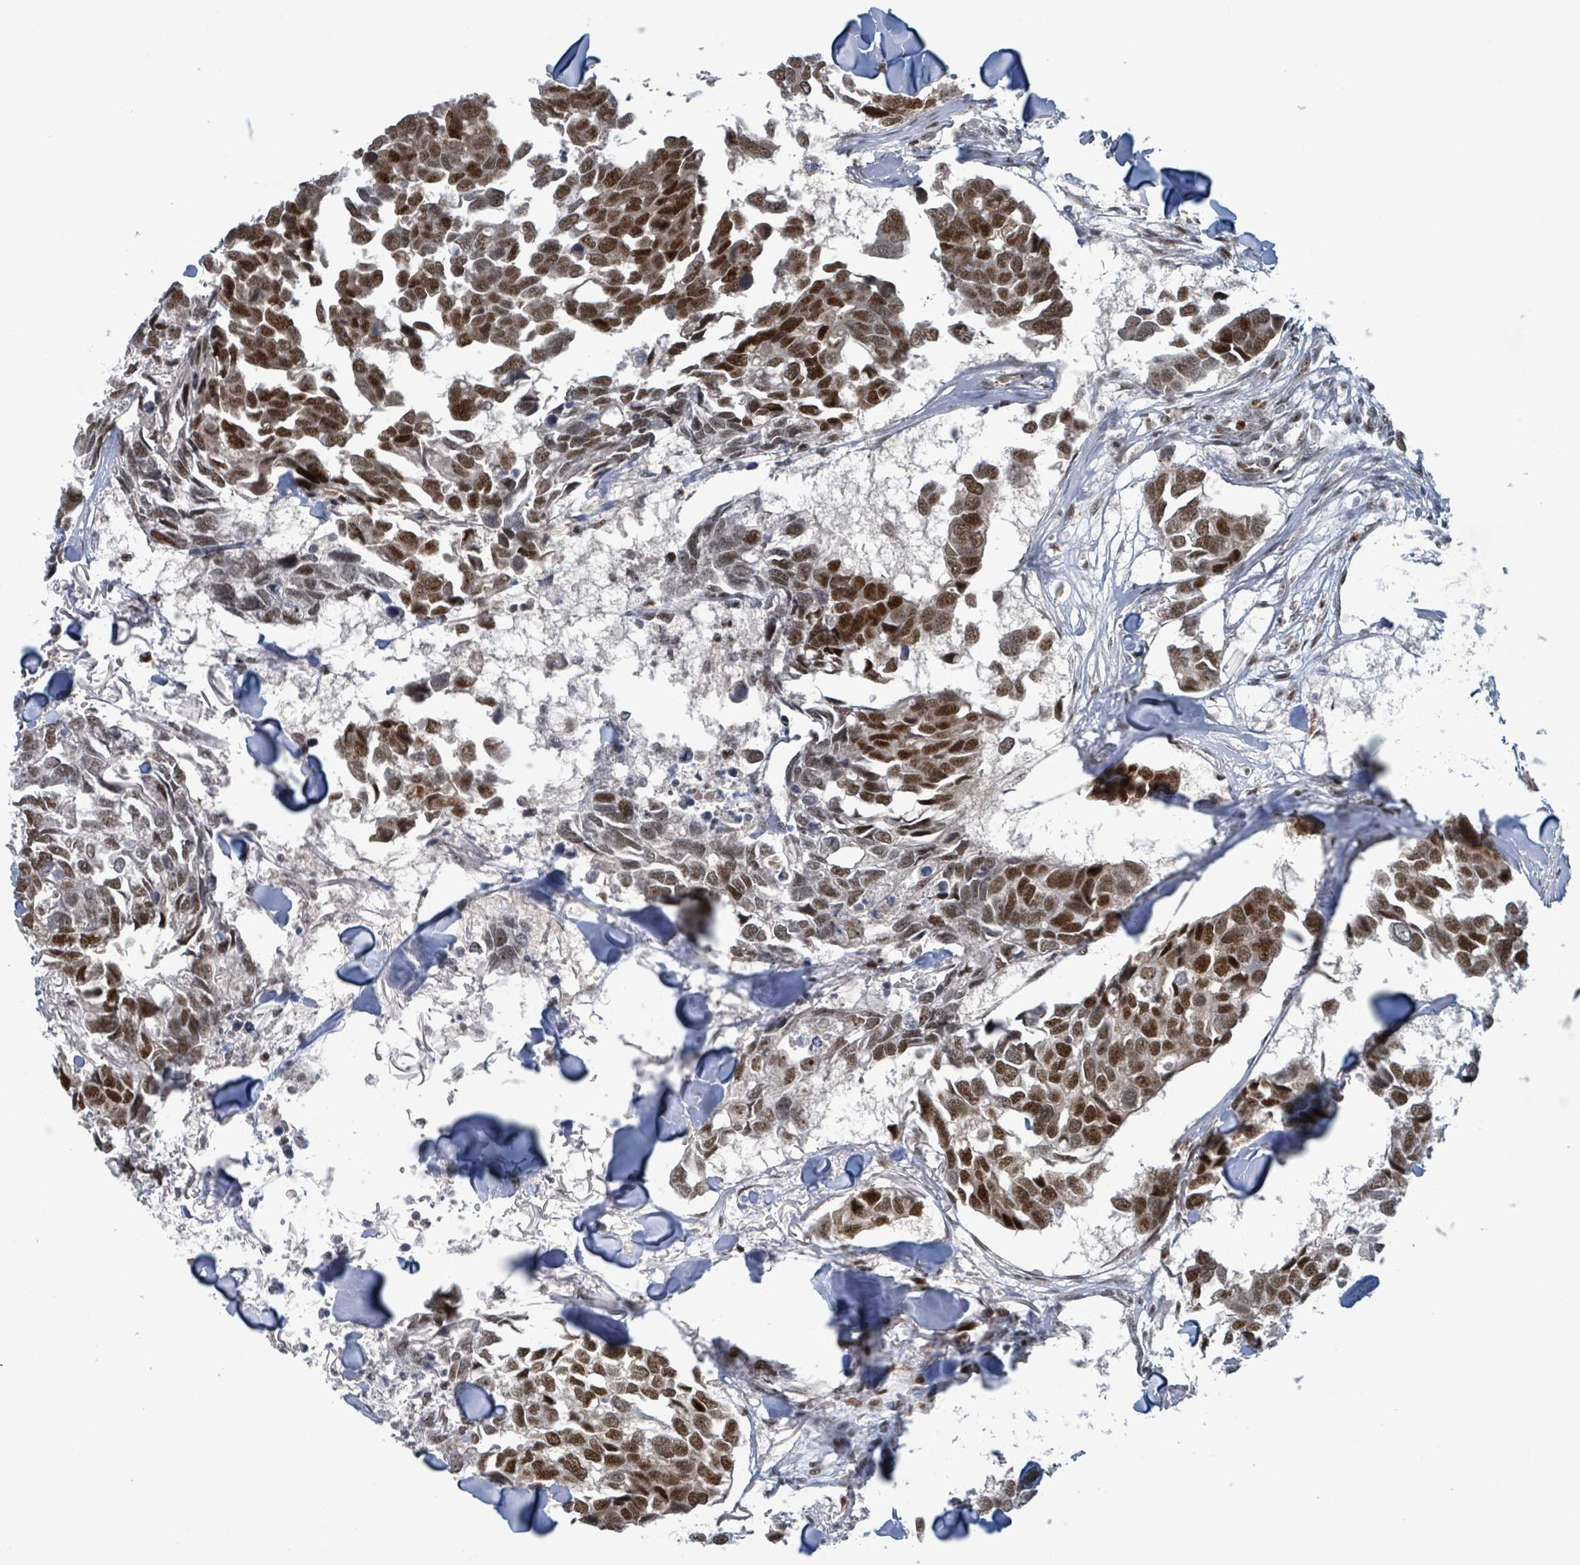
{"staining": {"intensity": "strong", "quantity": ">75%", "location": "nuclear"}, "tissue": "breast cancer", "cell_type": "Tumor cells", "image_type": "cancer", "snomed": [{"axis": "morphology", "description": "Duct carcinoma"}, {"axis": "topography", "description": "Breast"}], "caption": "An image of intraductal carcinoma (breast) stained for a protein reveals strong nuclear brown staining in tumor cells.", "gene": "KLF3", "patient": {"sex": "female", "age": 83}}